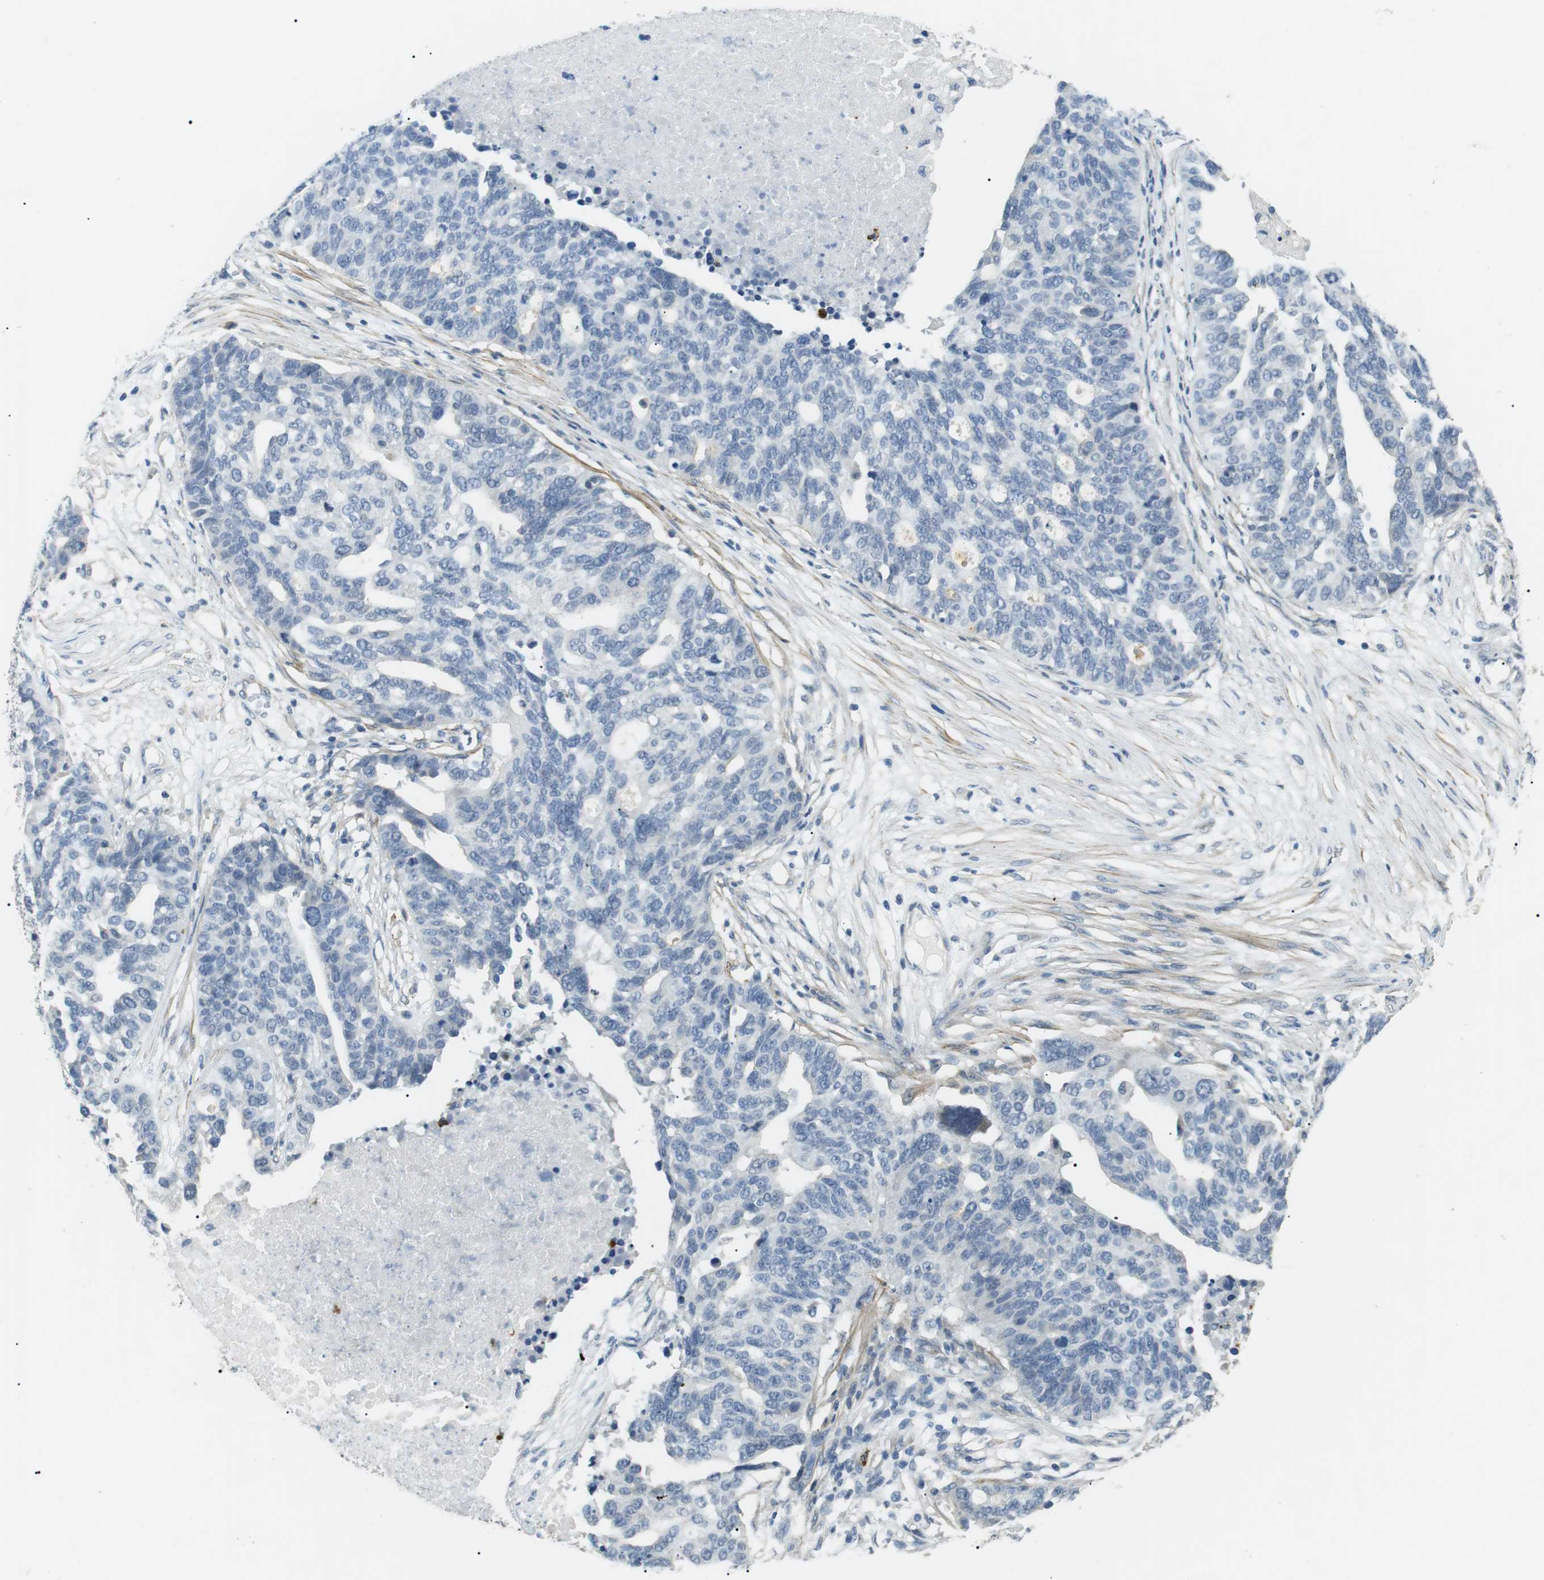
{"staining": {"intensity": "negative", "quantity": "none", "location": "none"}, "tissue": "ovarian cancer", "cell_type": "Tumor cells", "image_type": "cancer", "snomed": [{"axis": "morphology", "description": "Cystadenocarcinoma, serous, NOS"}, {"axis": "topography", "description": "Ovary"}], "caption": "Immunohistochemical staining of ovarian cancer displays no significant staining in tumor cells. Brightfield microscopy of immunohistochemistry stained with DAB (brown) and hematoxylin (blue), captured at high magnification.", "gene": "GZMM", "patient": {"sex": "female", "age": 59}}